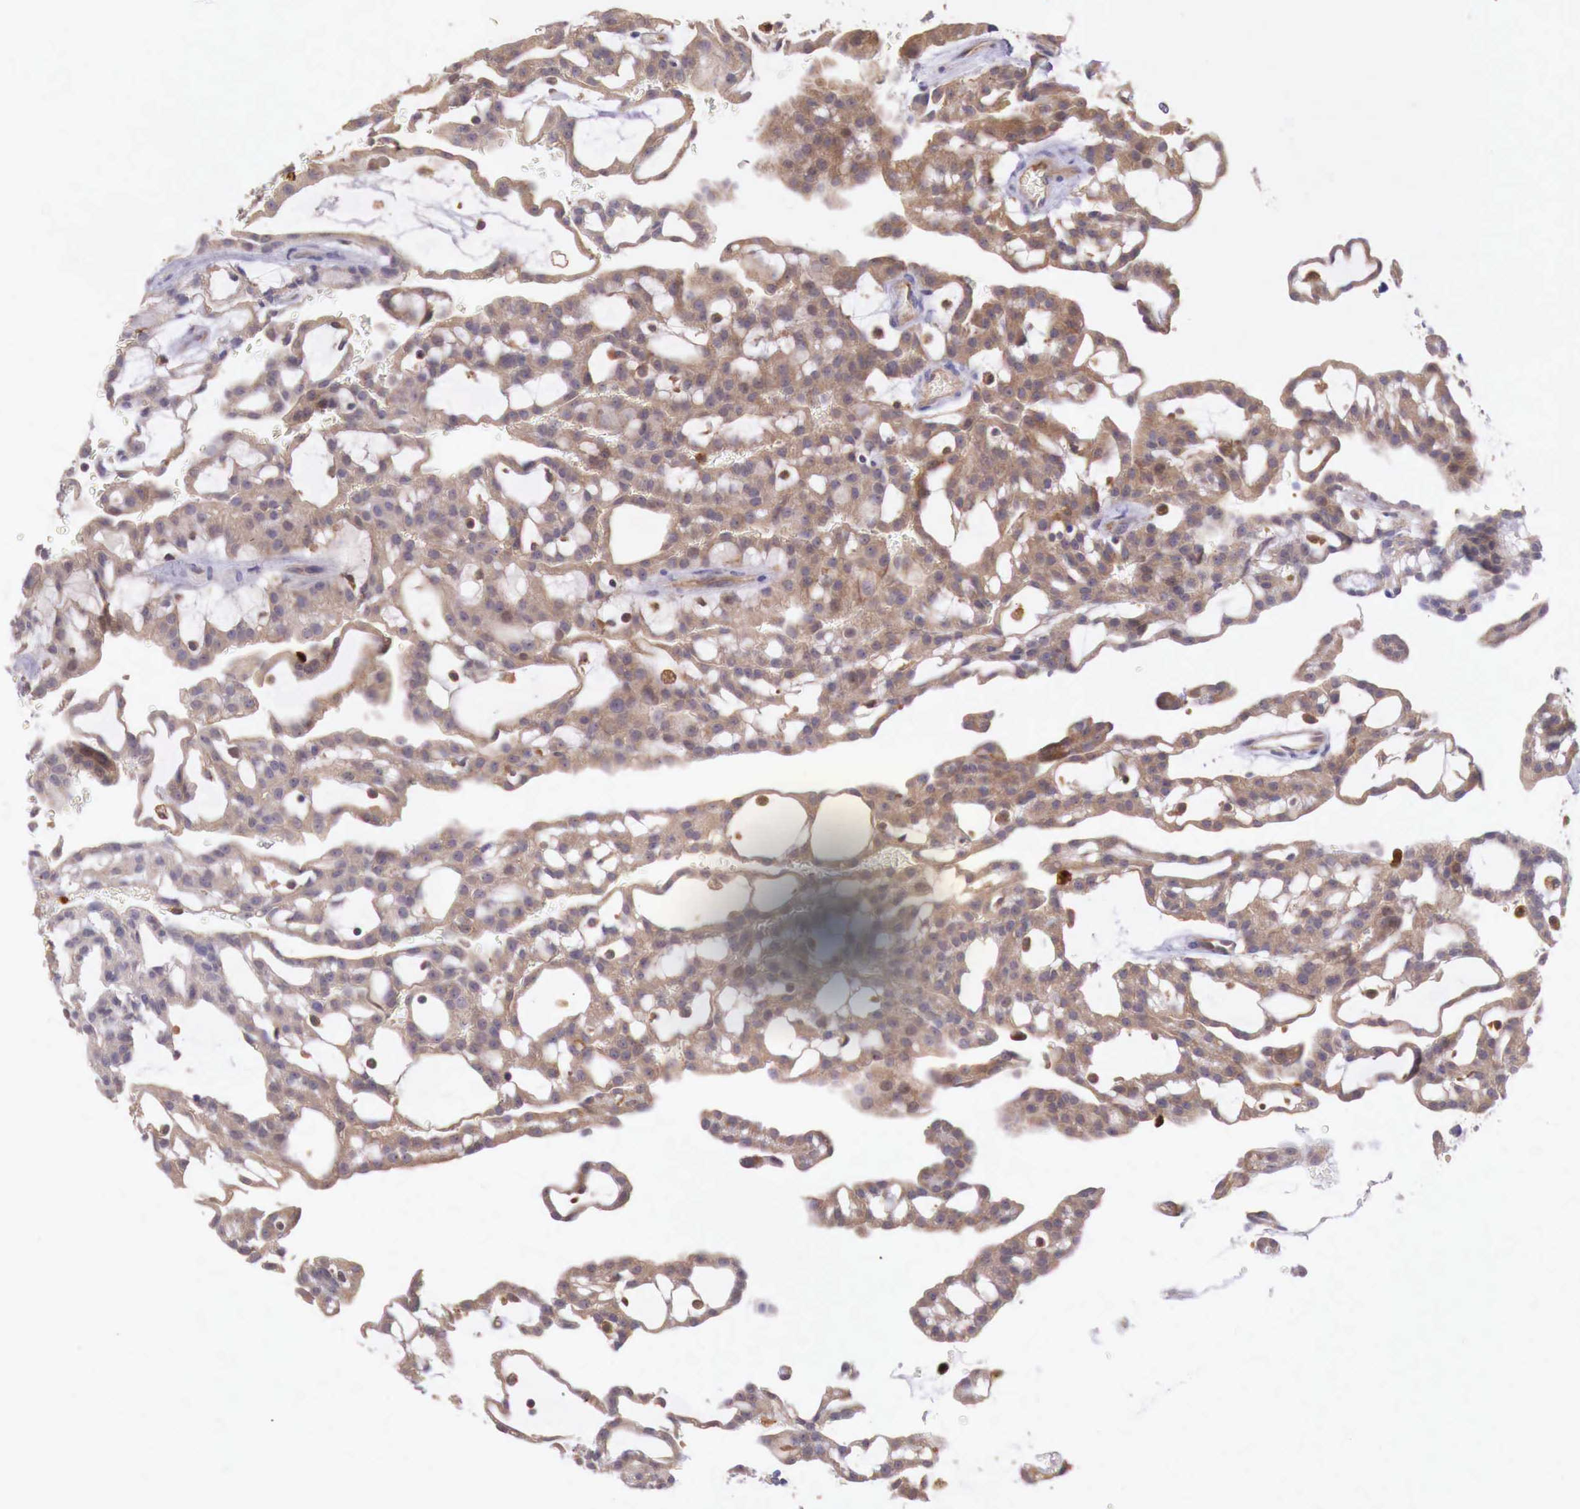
{"staining": {"intensity": "moderate", "quantity": ">75%", "location": "cytoplasmic/membranous"}, "tissue": "renal cancer", "cell_type": "Tumor cells", "image_type": "cancer", "snomed": [{"axis": "morphology", "description": "Adenocarcinoma, NOS"}, {"axis": "topography", "description": "Kidney"}], "caption": "A brown stain labels moderate cytoplasmic/membranous staining of a protein in renal cancer (adenocarcinoma) tumor cells.", "gene": "GAB2", "patient": {"sex": "male", "age": 63}}